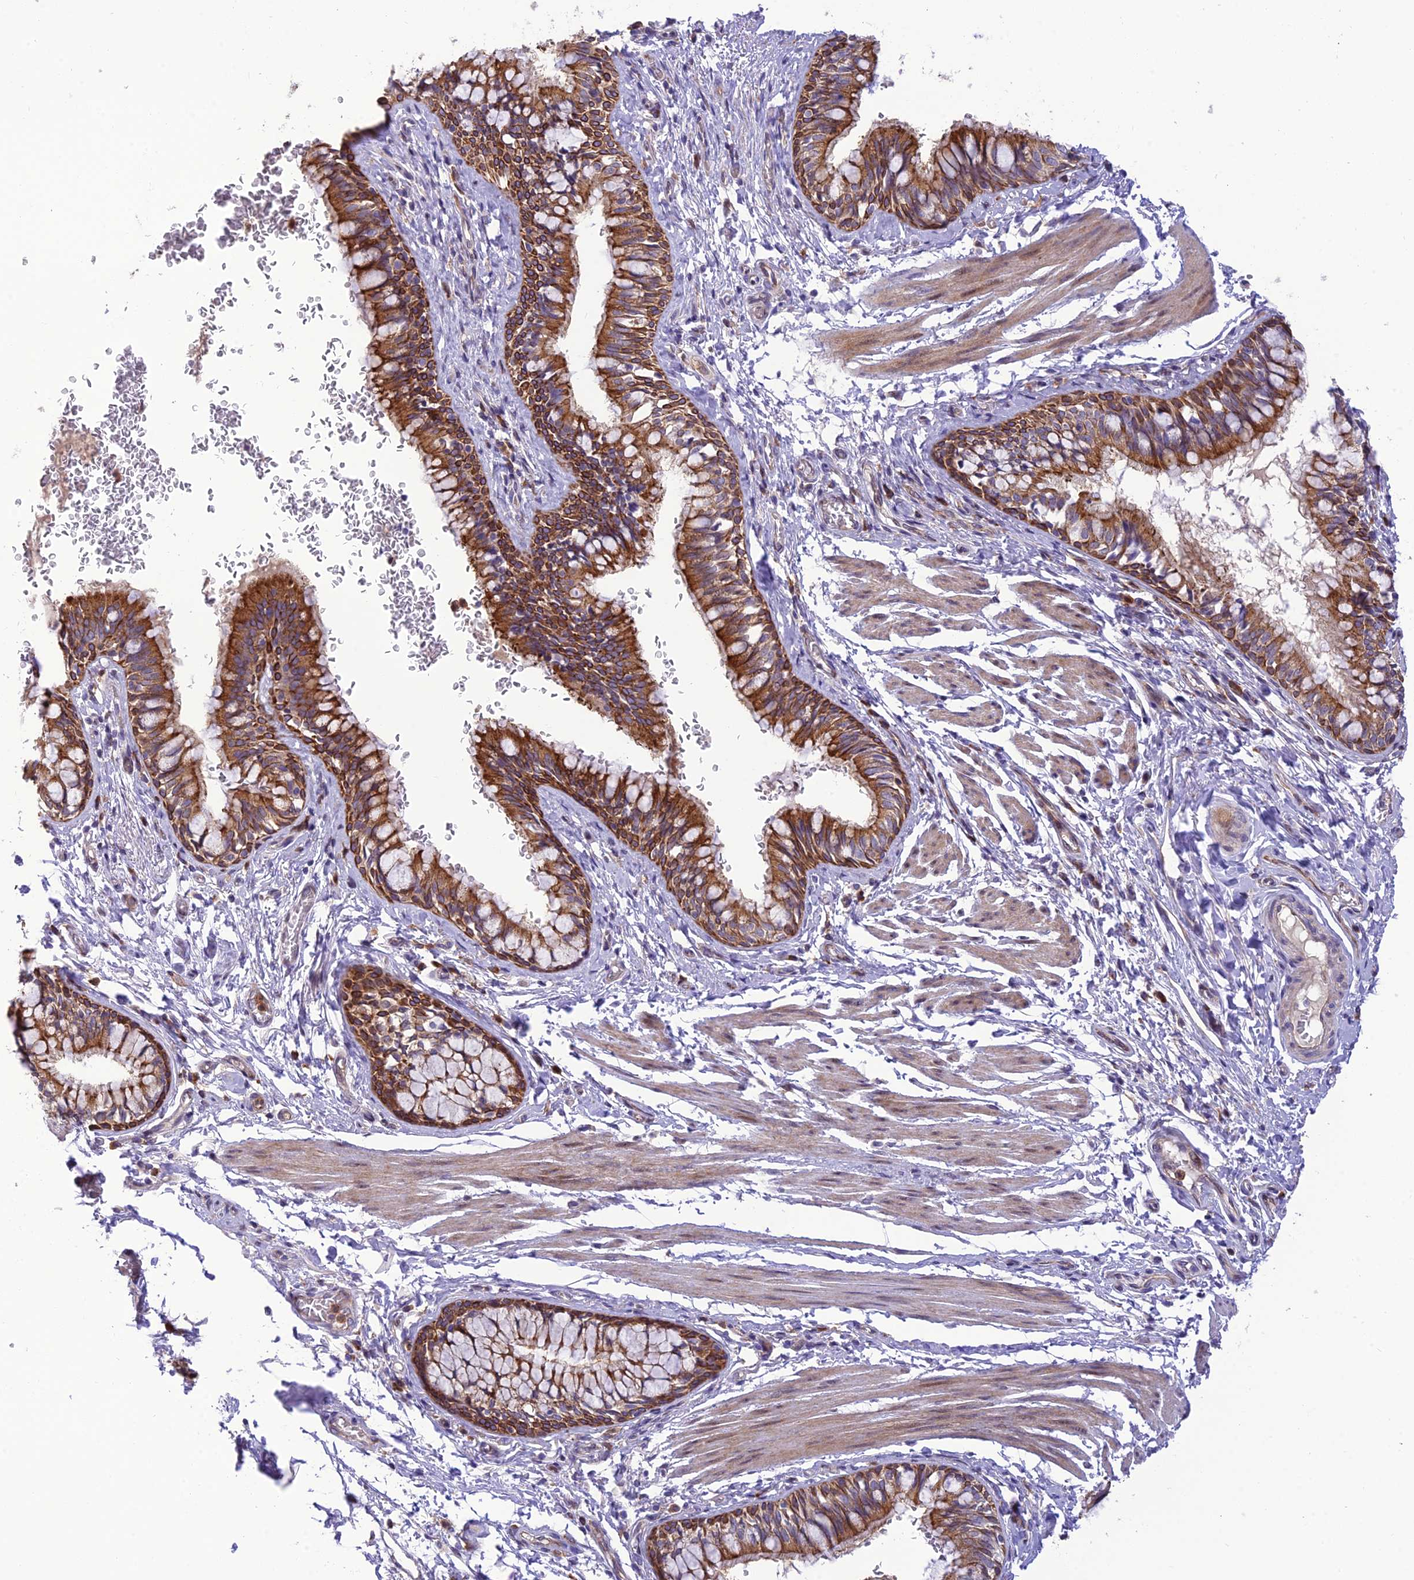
{"staining": {"intensity": "strong", "quantity": ">75%", "location": "cytoplasmic/membranous"}, "tissue": "bronchus", "cell_type": "Respiratory epithelial cells", "image_type": "normal", "snomed": [{"axis": "morphology", "description": "Normal tissue, NOS"}, {"axis": "topography", "description": "Cartilage tissue"}, {"axis": "topography", "description": "Bronchus"}], "caption": "The image reveals staining of unremarkable bronchus, revealing strong cytoplasmic/membranous protein staining (brown color) within respiratory epithelial cells. (IHC, brightfield microscopy, high magnification).", "gene": "JMY", "patient": {"sex": "female", "age": 36}}